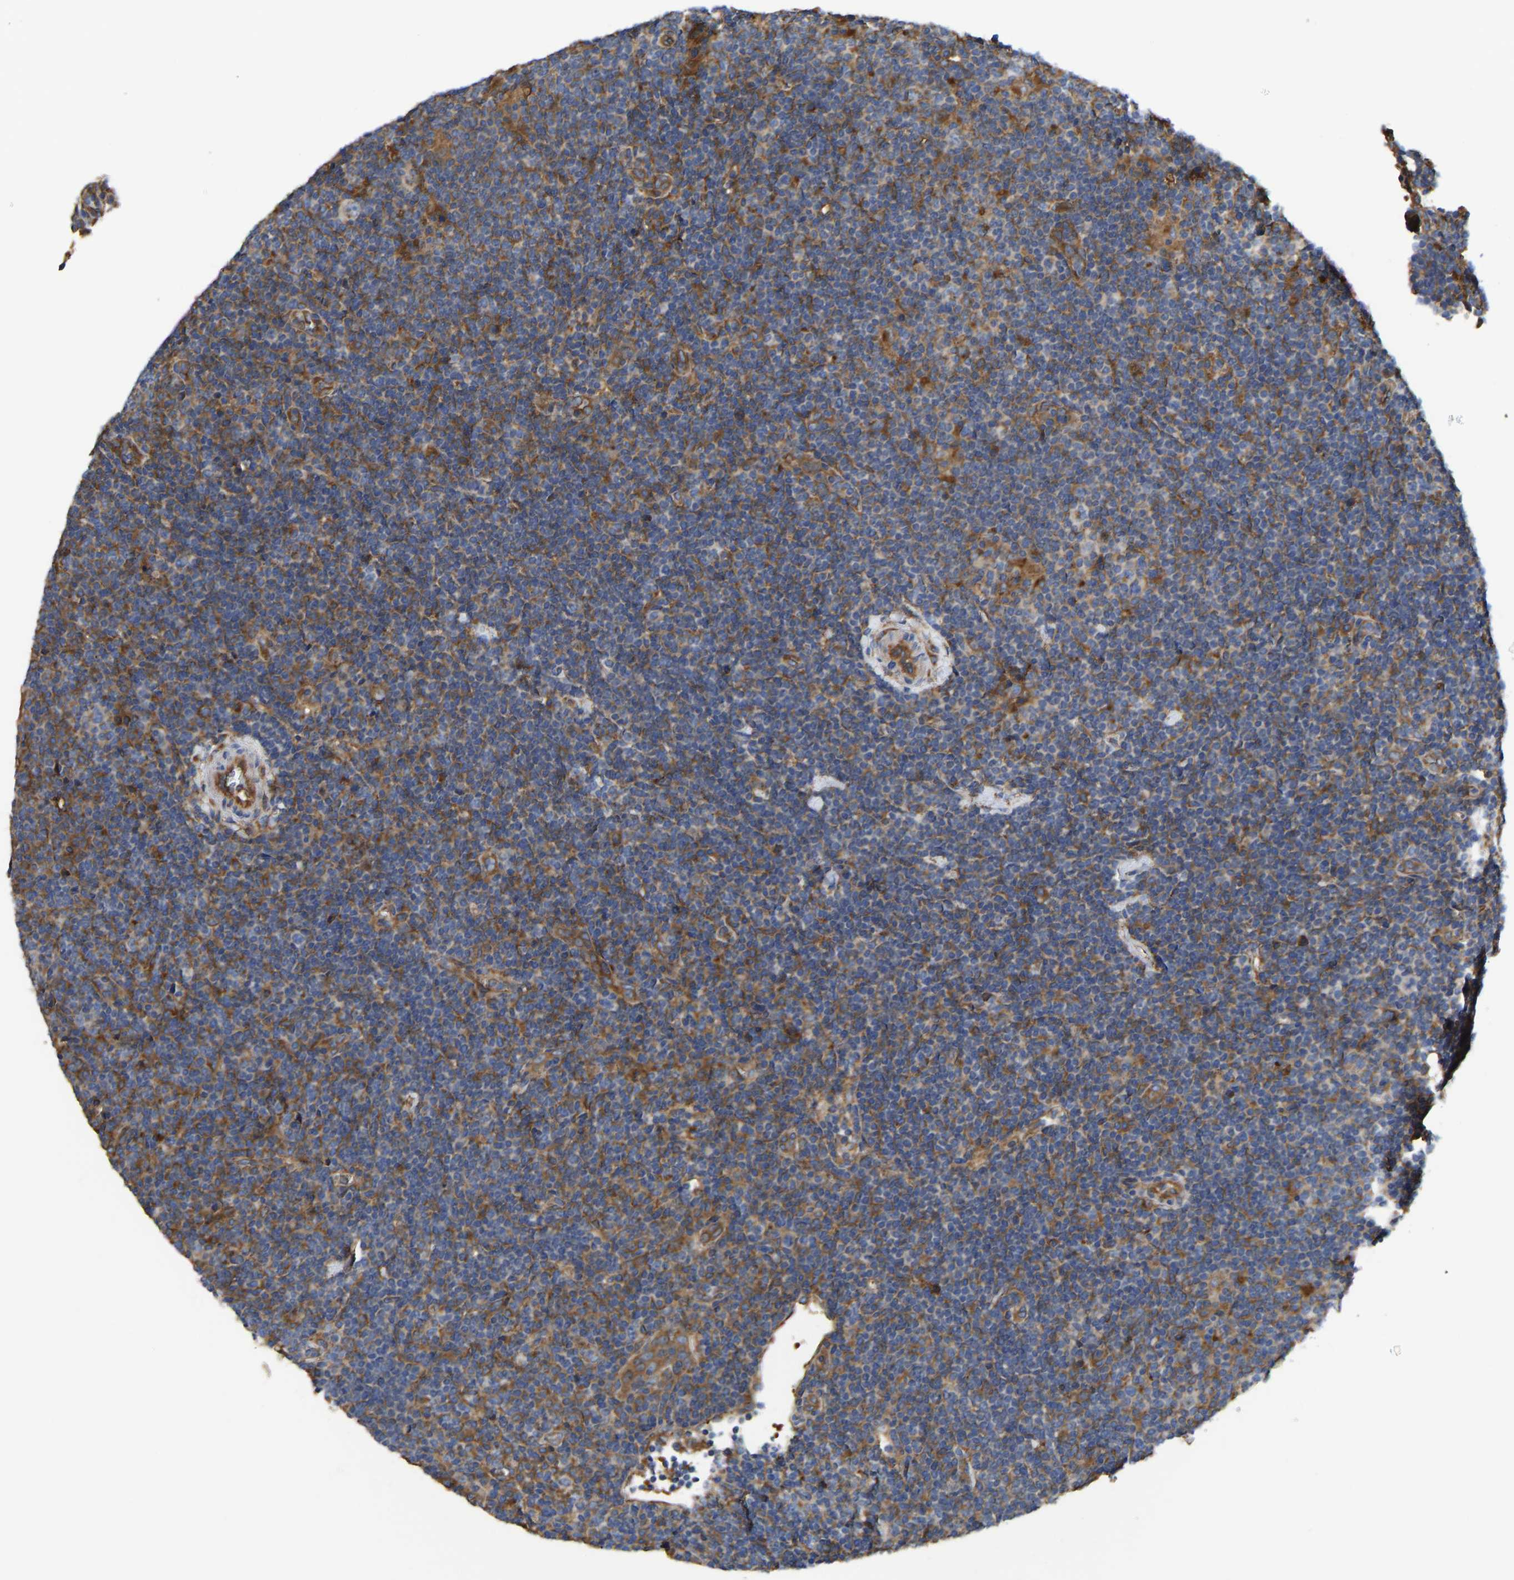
{"staining": {"intensity": "weak", "quantity": "25%-75%", "location": "cytoplasmic/membranous"}, "tissue": "lymphoma", "cell_type": "Tumor cells", "image_type": "cancer", "snomed": [{"axis": "morphology", "description": "Hodgkin's disease, NOS"}, {"axis": "topography", "description": "Lymph node"}], "caption": "Weak cytoplasmic/membranous positivity is present in about 25%-75% of tumor cells in Hodgkin's disease.", "gene": "FLNB", "patient": {"sex": "female", "age": 57}}